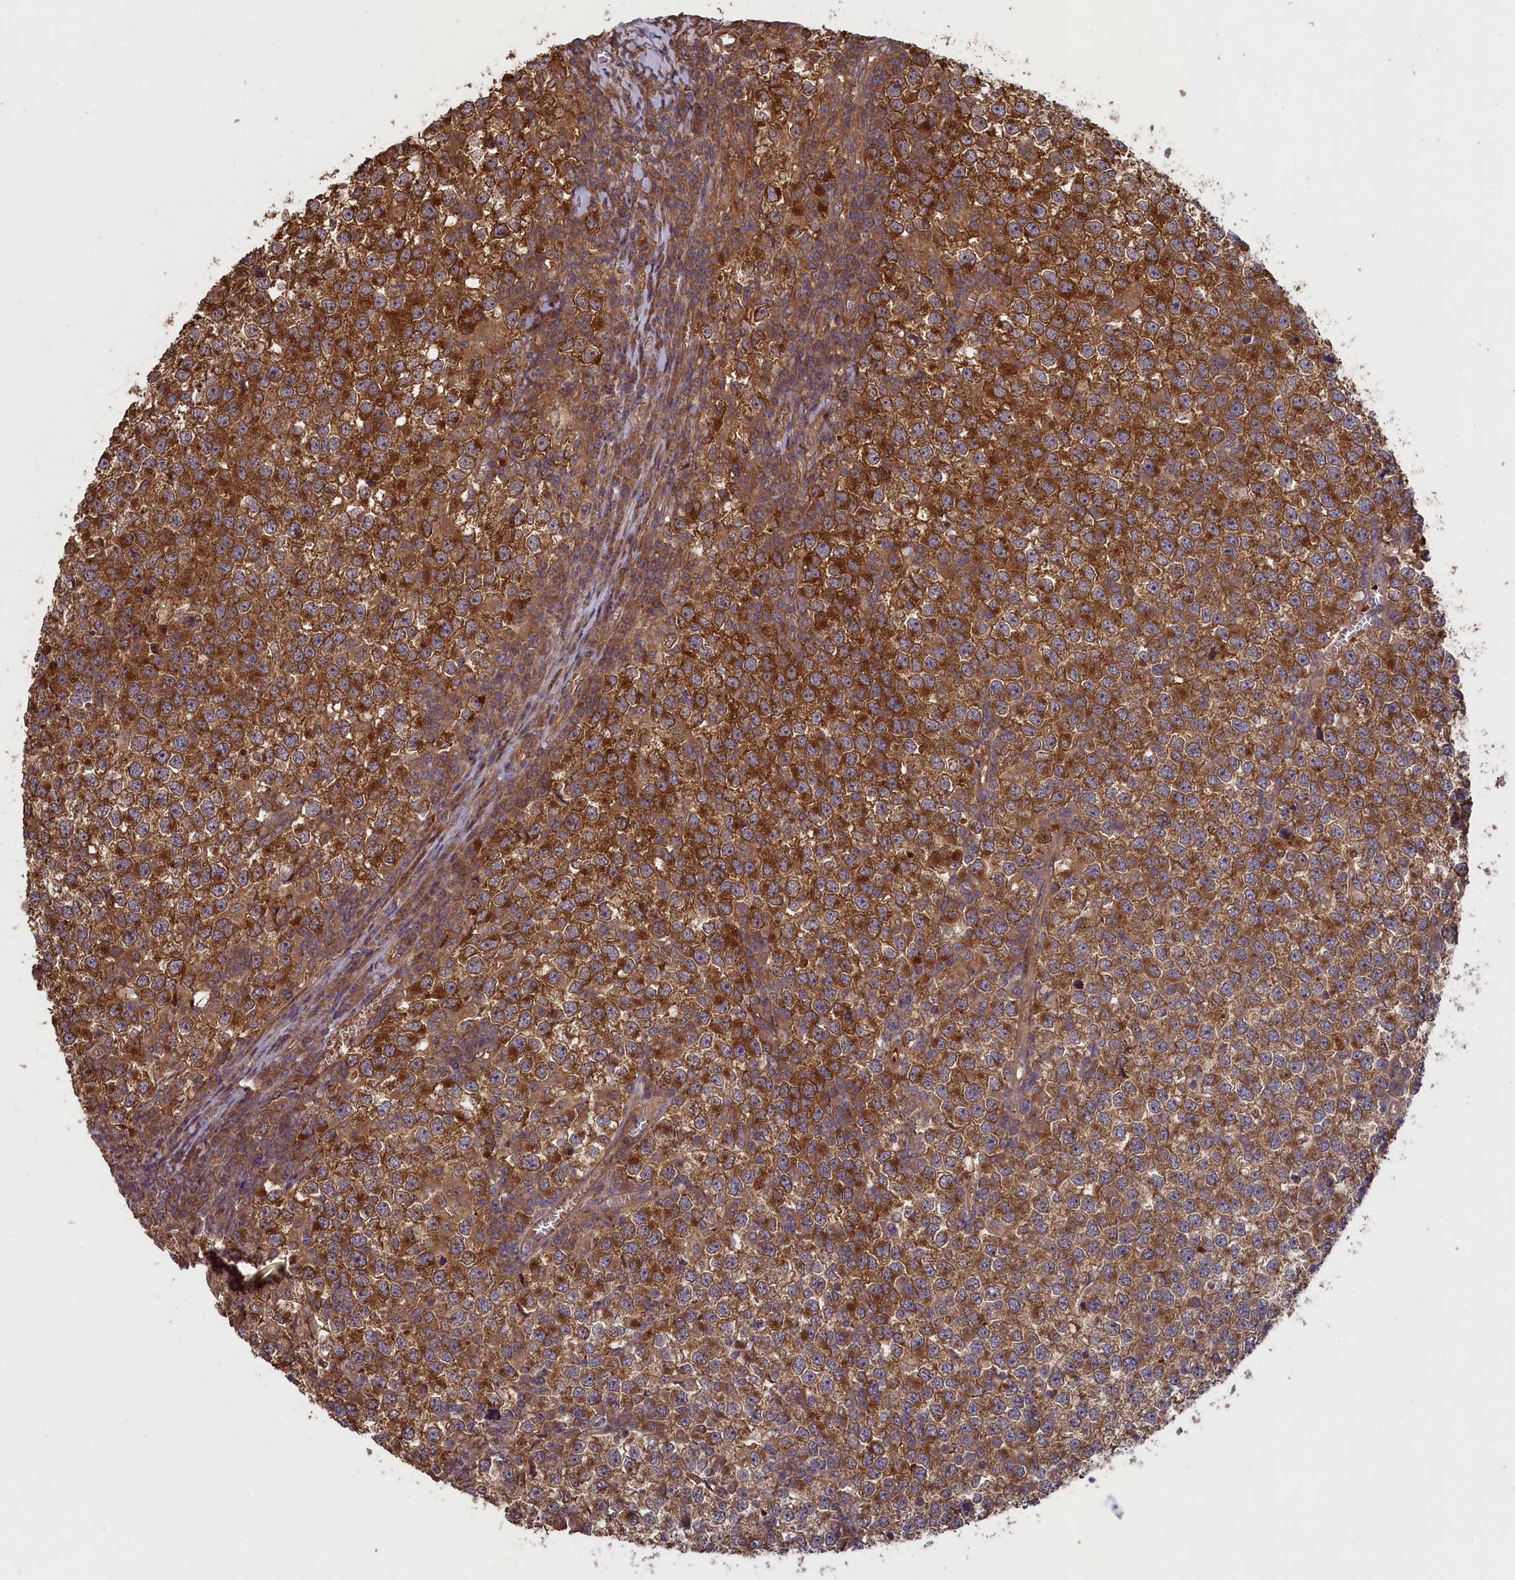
{"staining": {"intensity": "strong", "quantity": ">75%", "location": "cytoplasmic/membranous"}, "tissue": "testis cancer", "cell_type": "Tumor cells", "image_type": "cancer", "snomed": [{"axis": "morphology", "description": "Seminoma, NOS"}, {"axis": "topography", "description": "Testis"}], "caption": "A brown stain shows strong cytoplasmic/membranous staining of a protein in seminoma (testis) tumor cells. The staining is performed using DAB brown chromogen to label protein expression. The nuclei are counter-stained blue using hematoxylin.", "gene": "CIAO2B", "patient": {"sex": "male", "age": 65}}